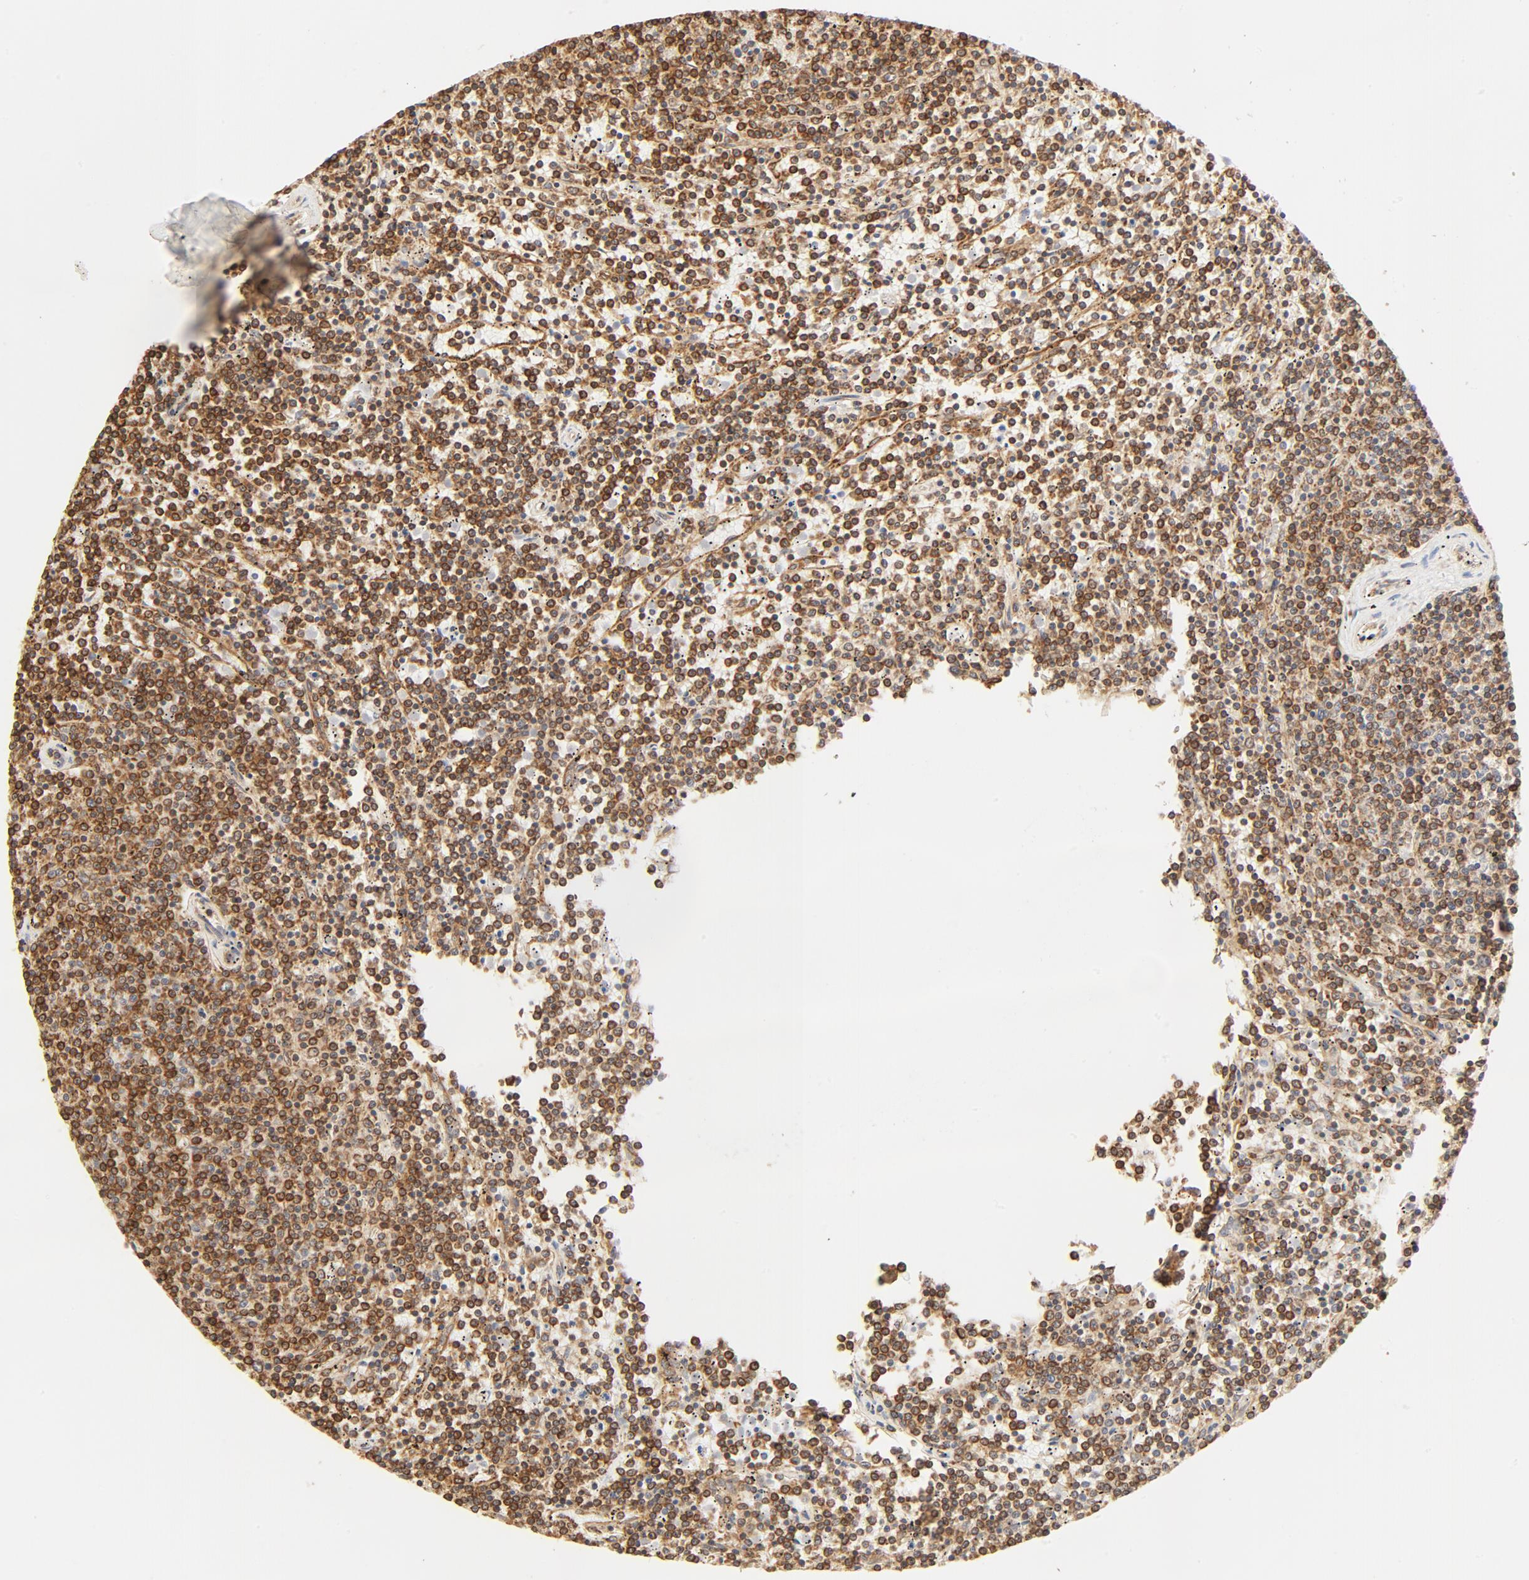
{"staining": {"intensity": "strong", "quantity": ">75%", "location": "cytoplasmic/membranous"}, "tissue": "lymphoma", "cell_type": "Tumor cells", "image_type": "cancer", "snomed": [{"axis": "morphology", "description": "Malignant lymphoma, non-Hodgkin's type, Low grade"}, {"axis": "topography", "description": "Spleen"}], "caption": "Protein analysis of low-grade malignant lymphoma, non-Hodgkin's type tissue displays strong cytoplasmic/membranous staining in approximately >75% of tumor cells.", "gene": "BCAP31", "patient": {"sex": "female", "age": 50}}